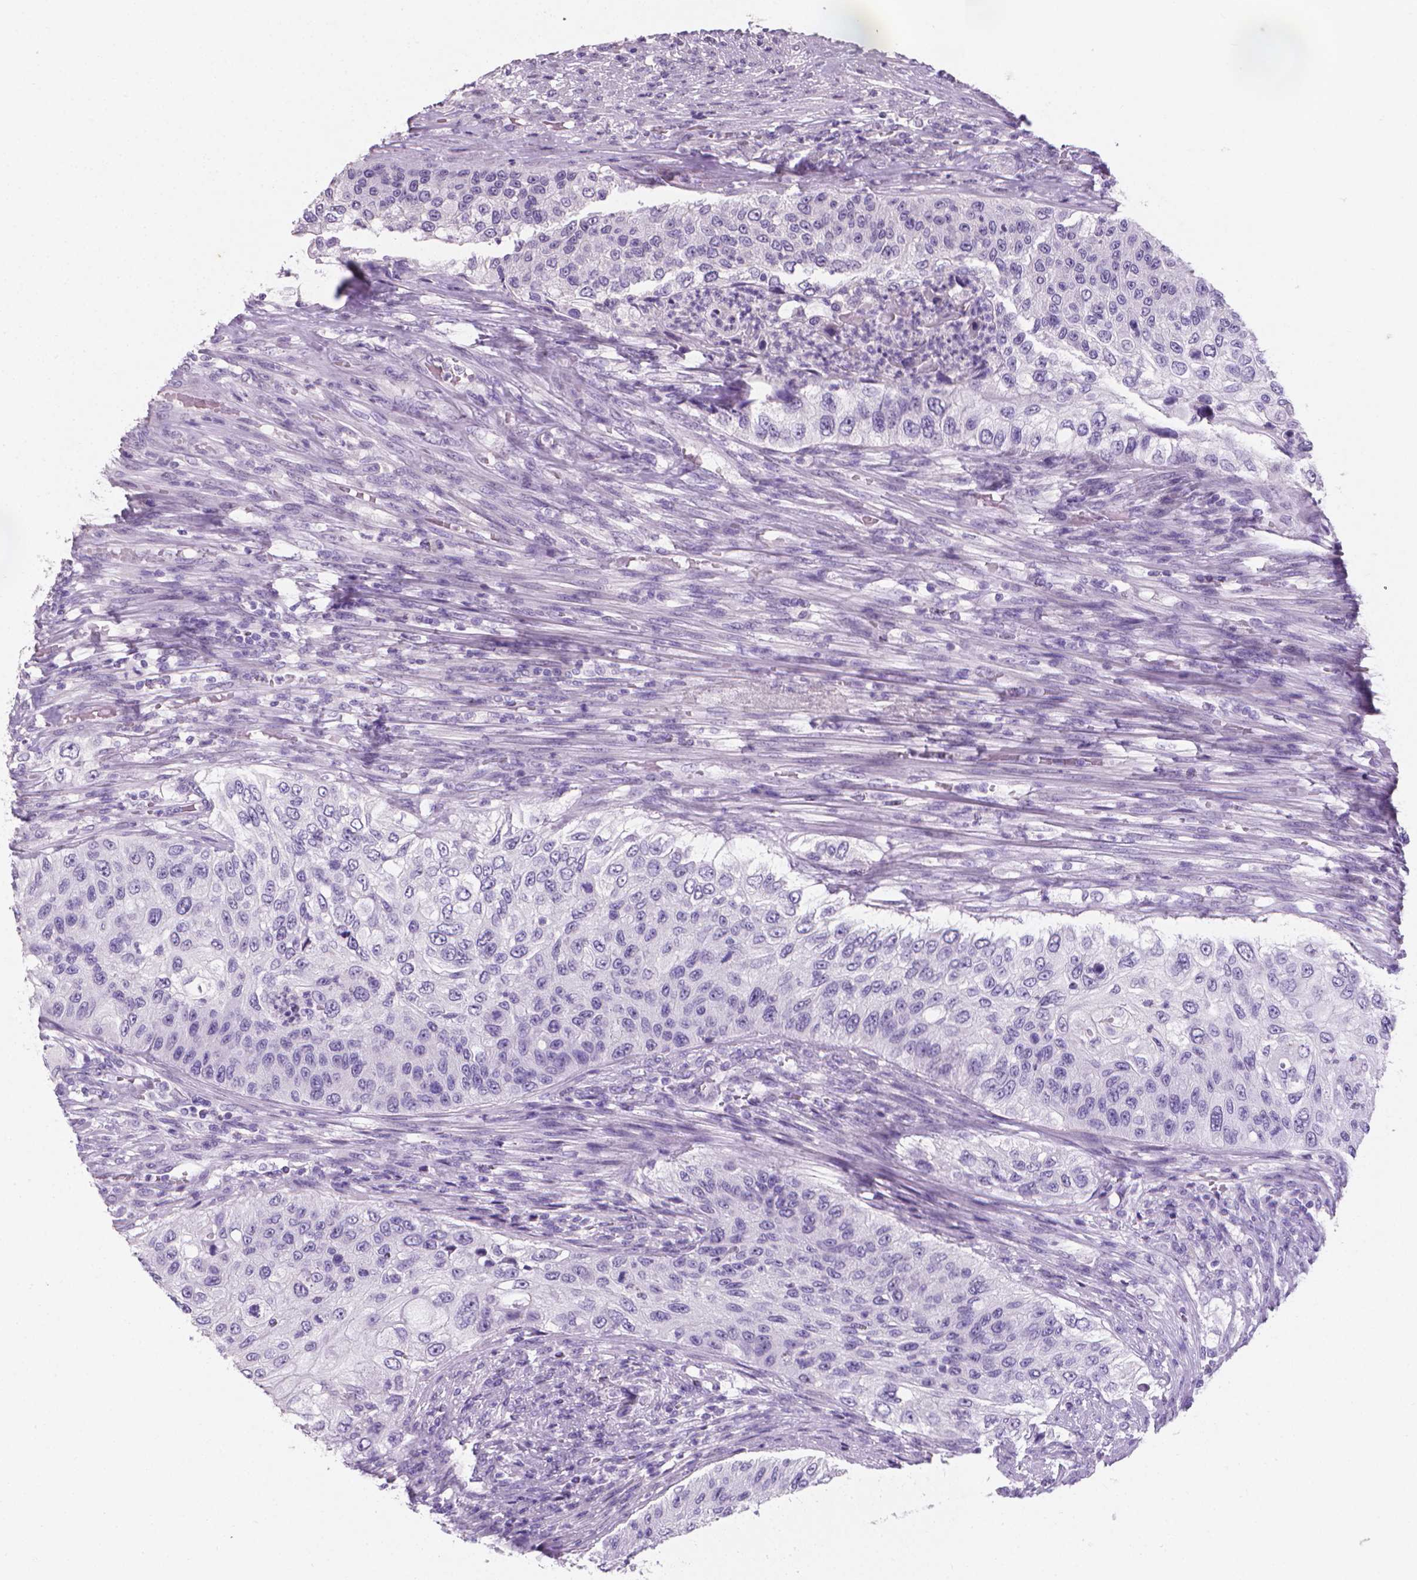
{"staining": {"intensity": "negative", "quantity": "none", "location": "none"}, "tissue": "urothelial cancer", "cell_type": "Tumor cells", "image_type": "cancer", "snomed": [{"axis": "morphology", "description": "Urothelial carcinoma, High grade"}, {"axis": "topography", "description": "Urinary bladder"}], "caption": "DAB (3,3'-diaminobenzidine) immunohistochemical staining of human urothelial cancer reveals no significant positivity in tumor cells.", "gene": "XPNPEP2", "patient": {"sex": "female", "age": 60}}